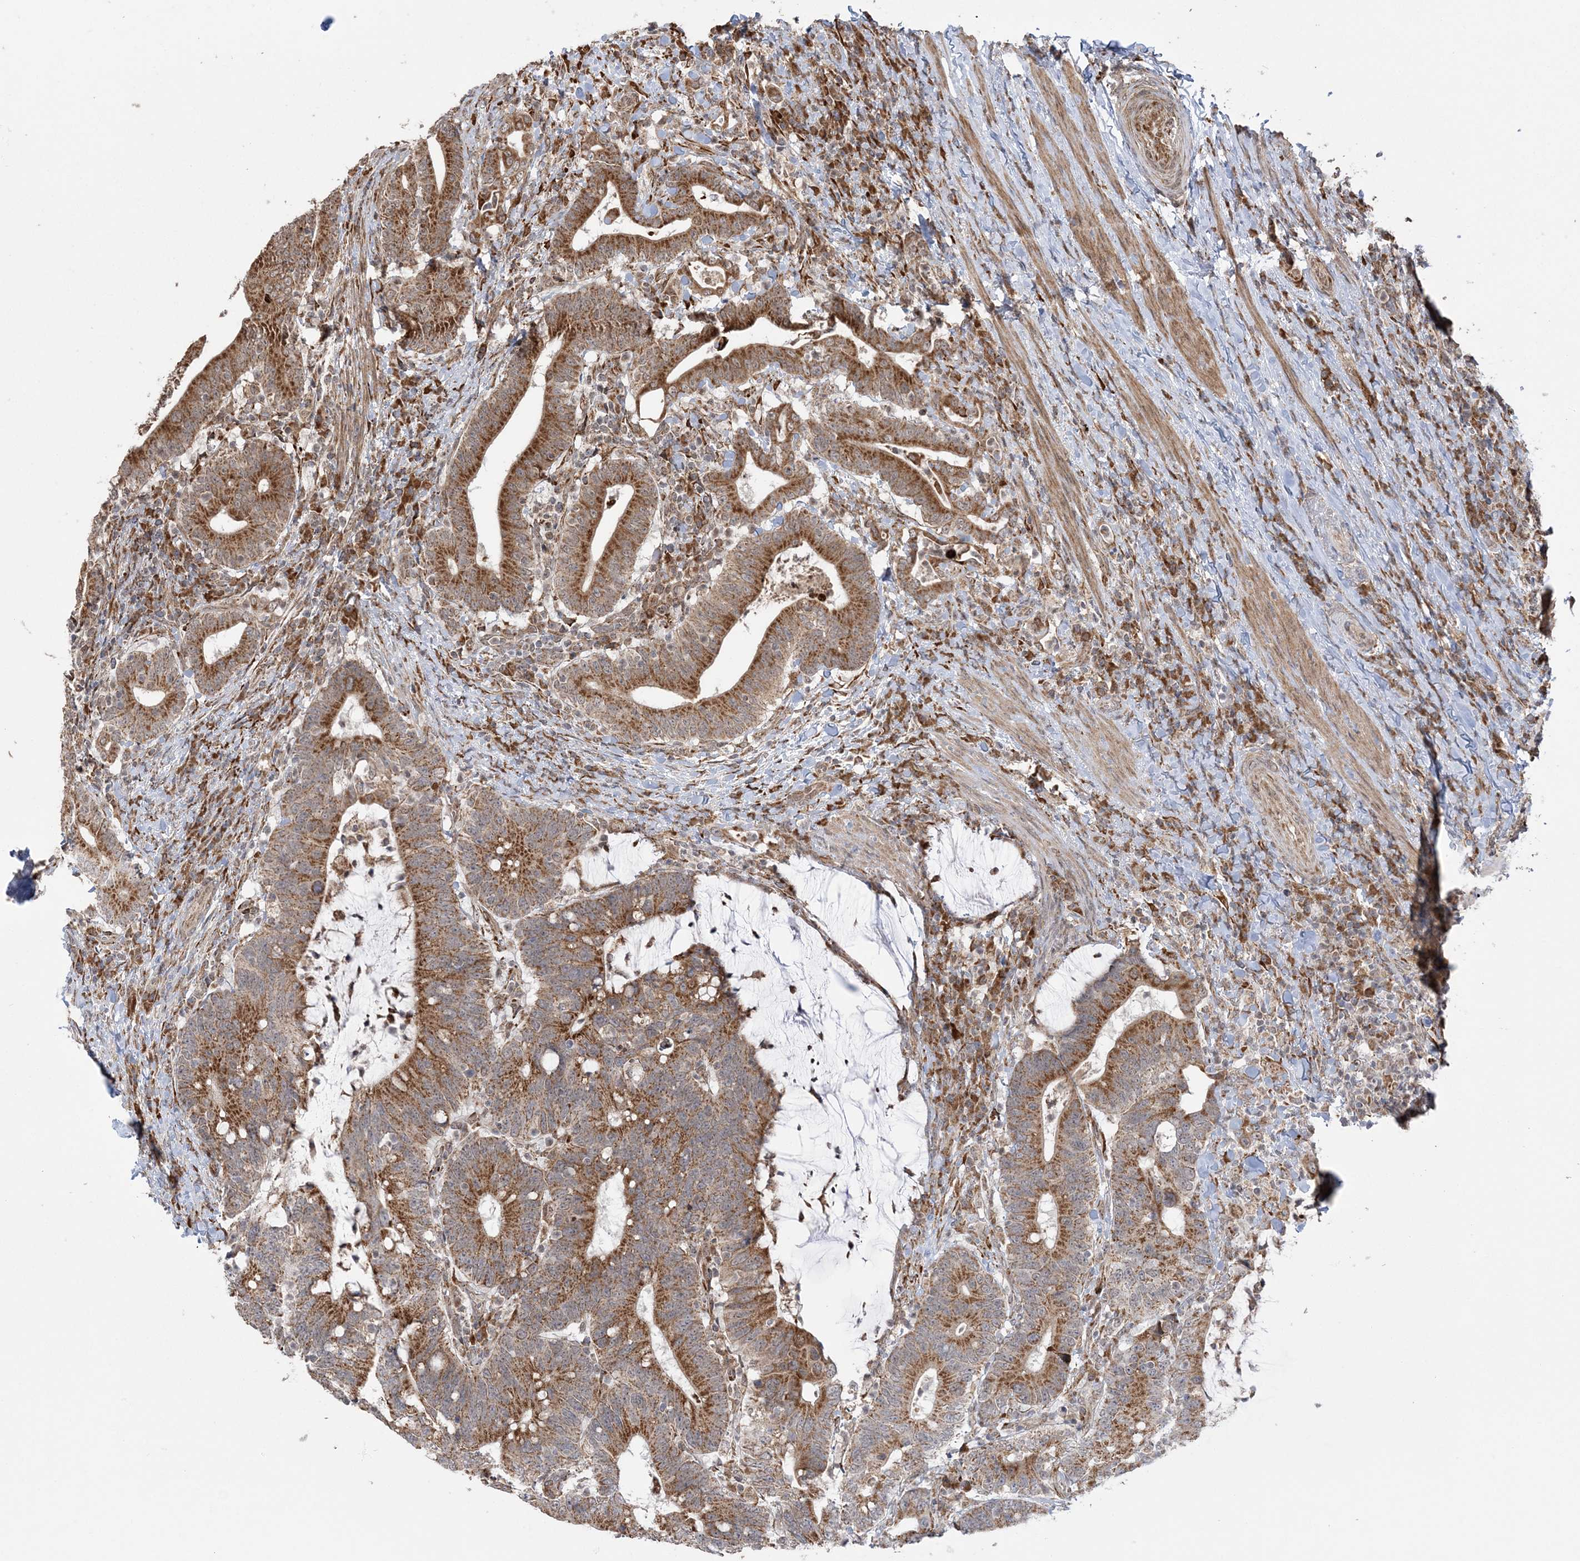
{"staining": {"intensity": "moderate", "quantity": ">75%", "location": "cytoplasmic/membranous"}, "tissue": "colorectal cancer", "cell_type": "Tumor cells", "image_type": "cancer", "snomed": [{"axis": "morphology", "description": "Adenocarcinoma, NOS"}, {"axis": "topography", "description": "Colon"}], "caption": "This is a histology image of immunohistochemistry staining of adenocarcinoma (colorectal), which shows moderate expression in the cytoplasmic/membranous of tumor cells.", "gene": "MRPL47", "patient": {"sex": "female", "age": 66}}